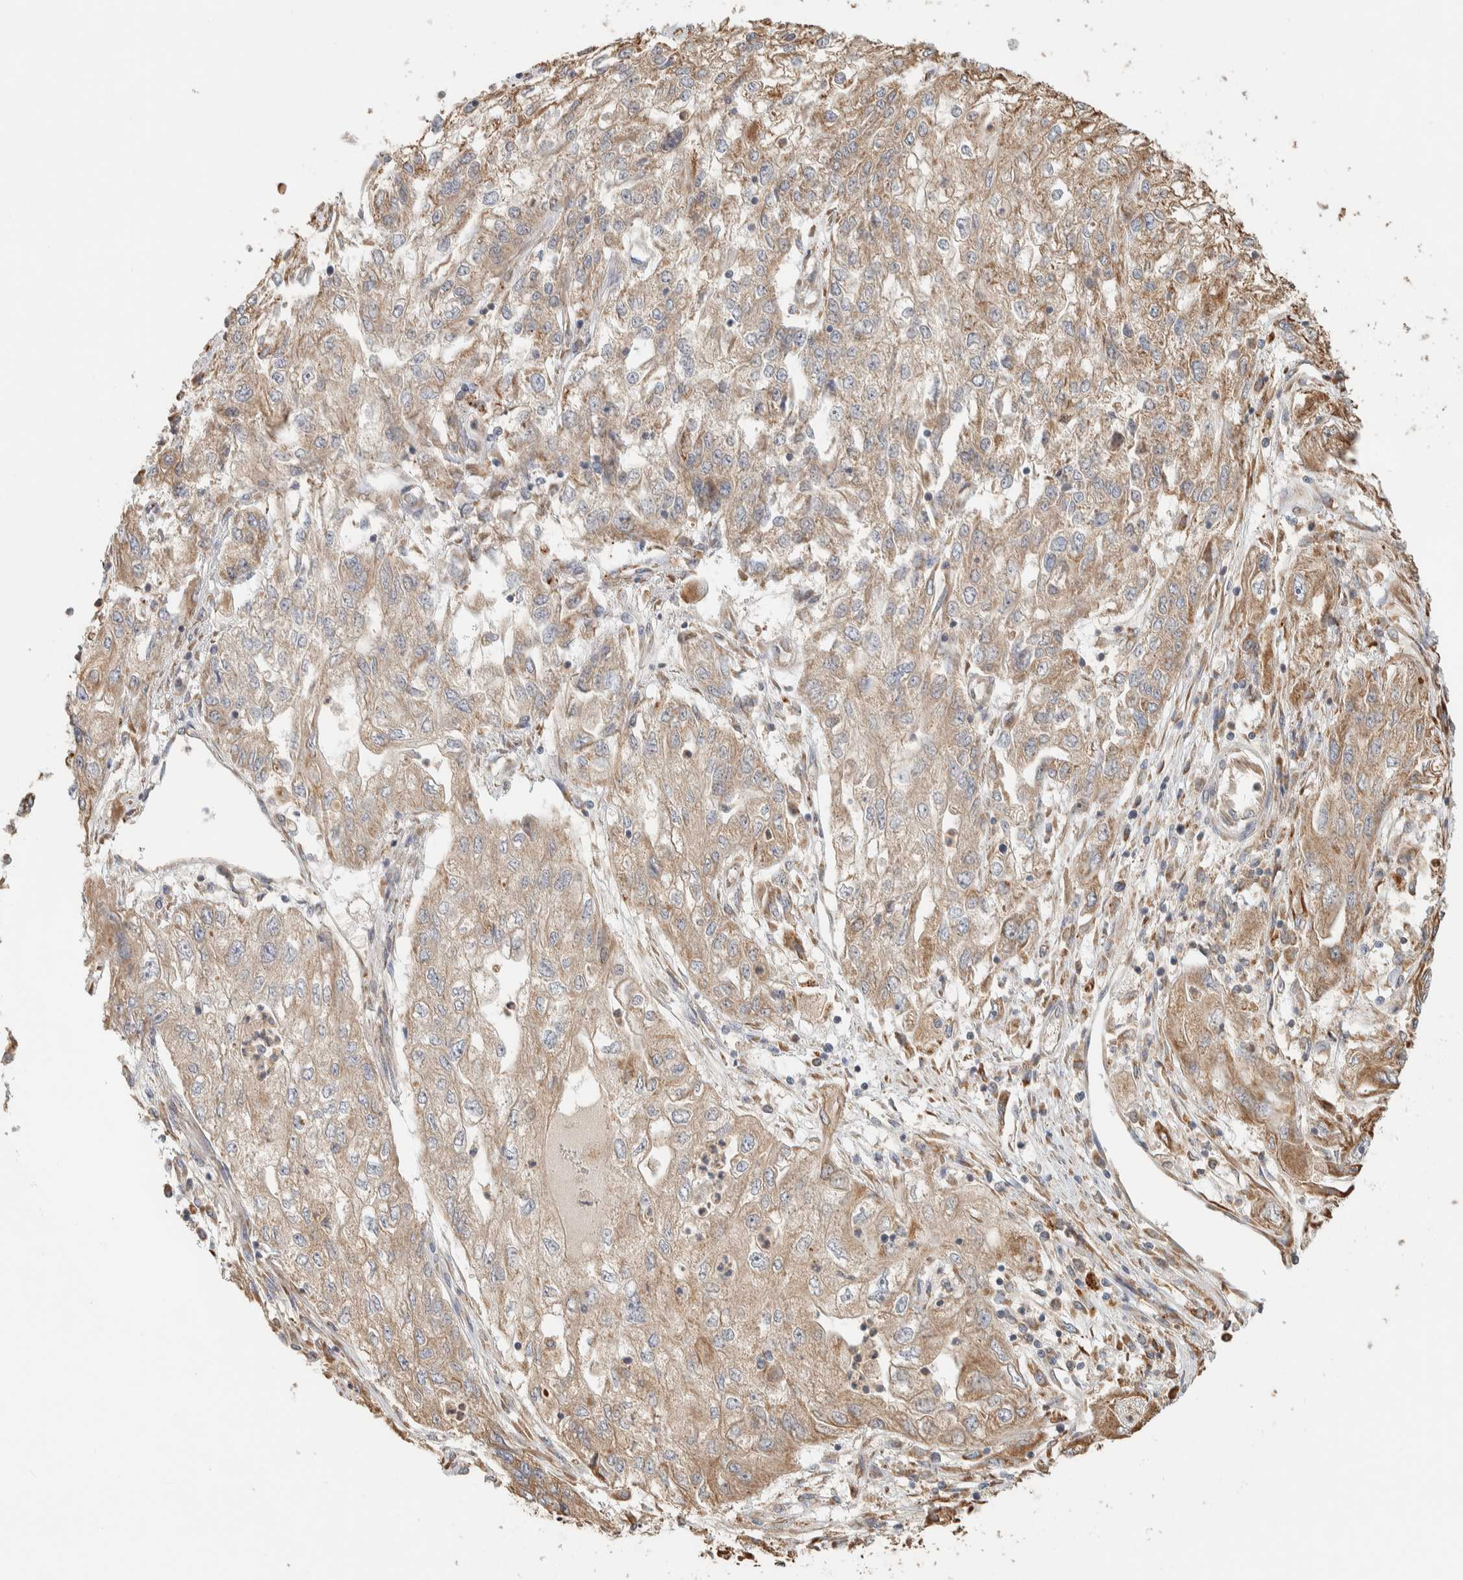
{"staining": {"intensity": "moderate", "quantity": ">75%", "location": "cytoplasmic/membranous"}, "tissue": "endometrial cancer", "cell_type": "Tumor cells", "image_type": "cancer", "snomed": [{"axis": "morphology", "description": "Adenocarcinoma, NOS"}, {"axis": "topography", "description": "Endometrium"}], "caption": "Immunohistochemistry (DAB (3,3'-diaminobenzidine)) staining of endometrial cancer (adenocarcinoma) reveals moderate cytoplasmic/membranous protein staining in approximately >75% of tumor cells.", "gene": "RAB11FIP1", "patient": {"sex": "female", "age": 49}}